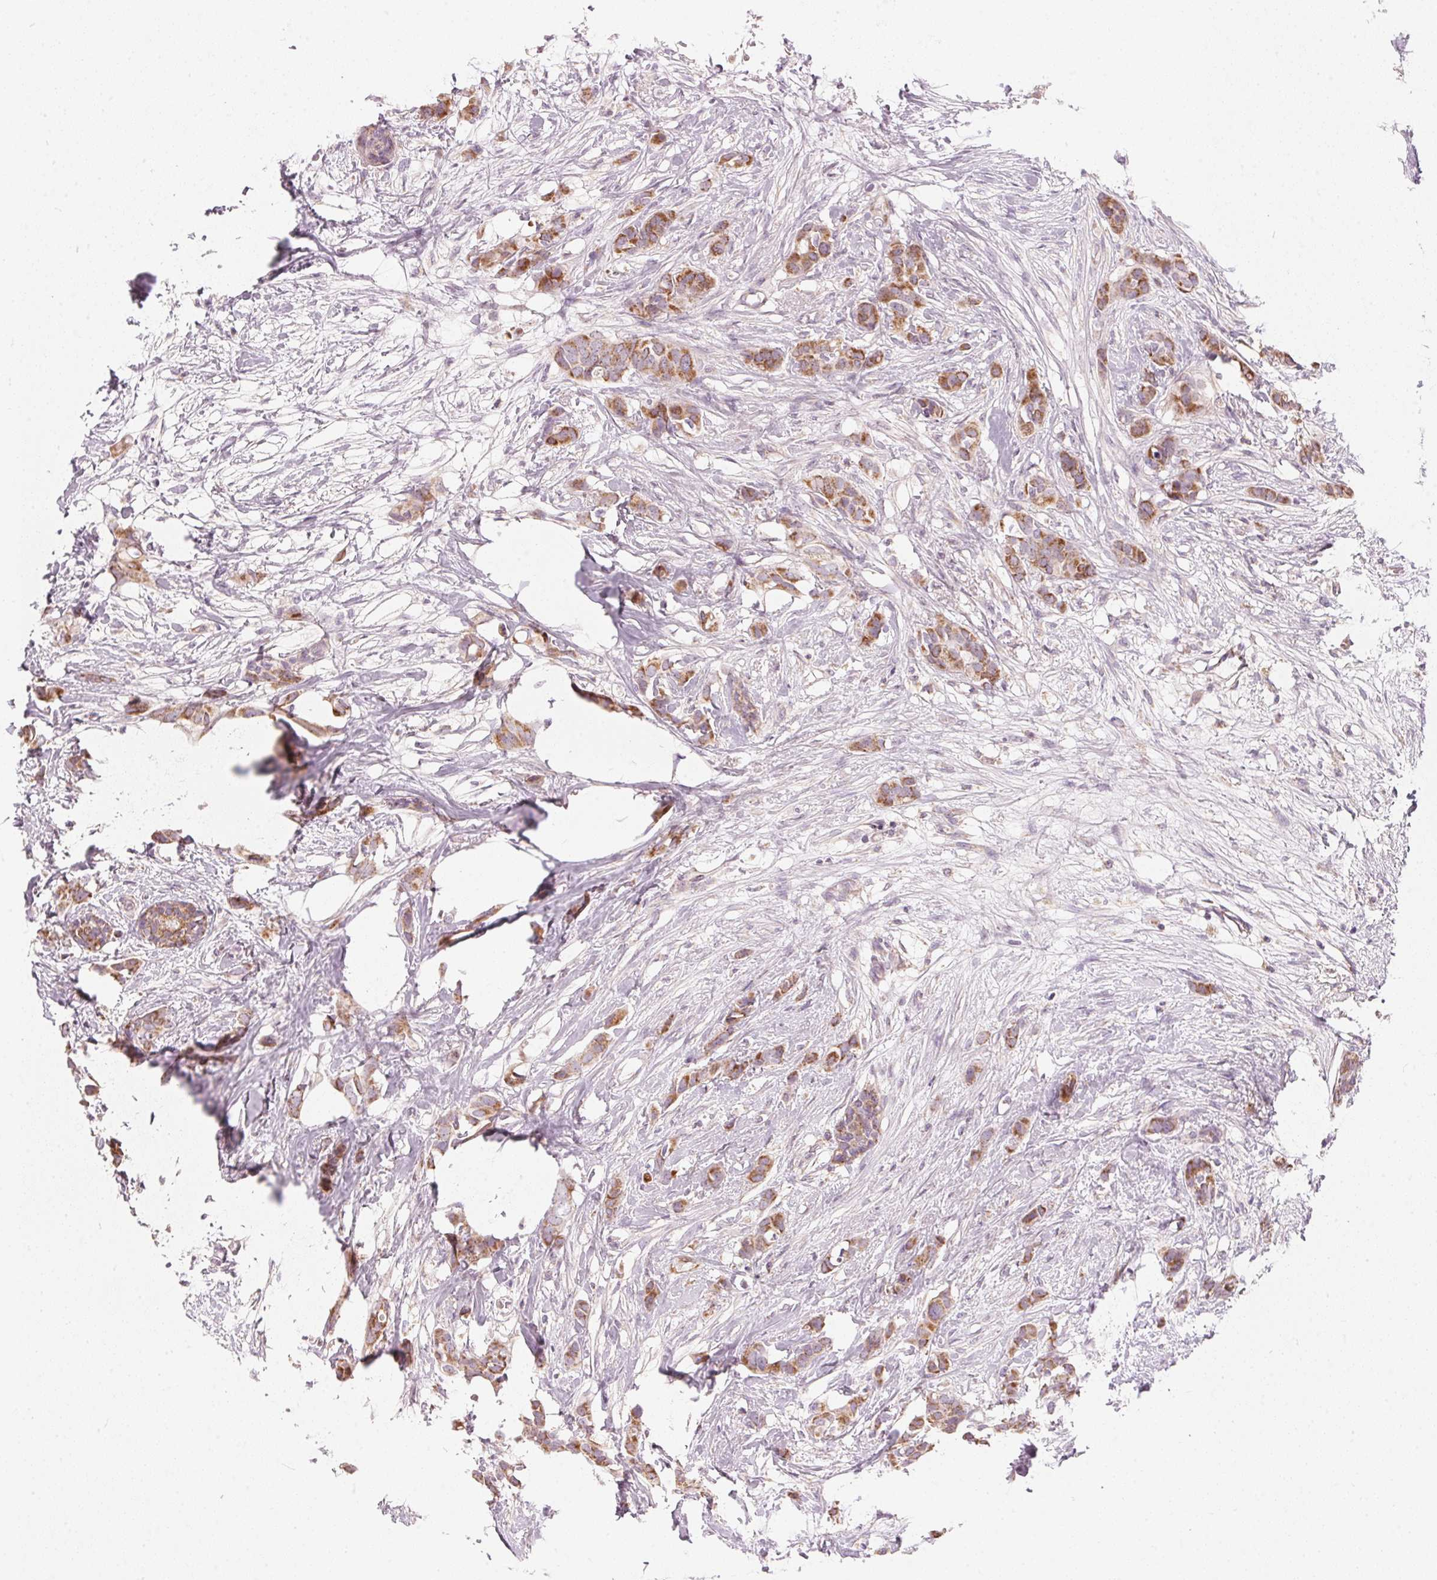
{"staining": {"intensity": "moderate", "quantity": ">75%", "location": "cytoplasmic/membranous"}, "tissue": "breast cancer", "cell_type": "Tumor cells", "image_type": "cancer", "snomed": [{"axis": "morphology", "description": "Duct carcinoma"}, {"axis": "topography", "description": "Breast"}], "caption": "Breast cancer was stained to show a protein in brown. There is medium levels of moderate cytoplasmic/membranous expression in about >75% of tumor cells.", "gene": "COQ7", "patient": {"sex": "female", "age": 62}}